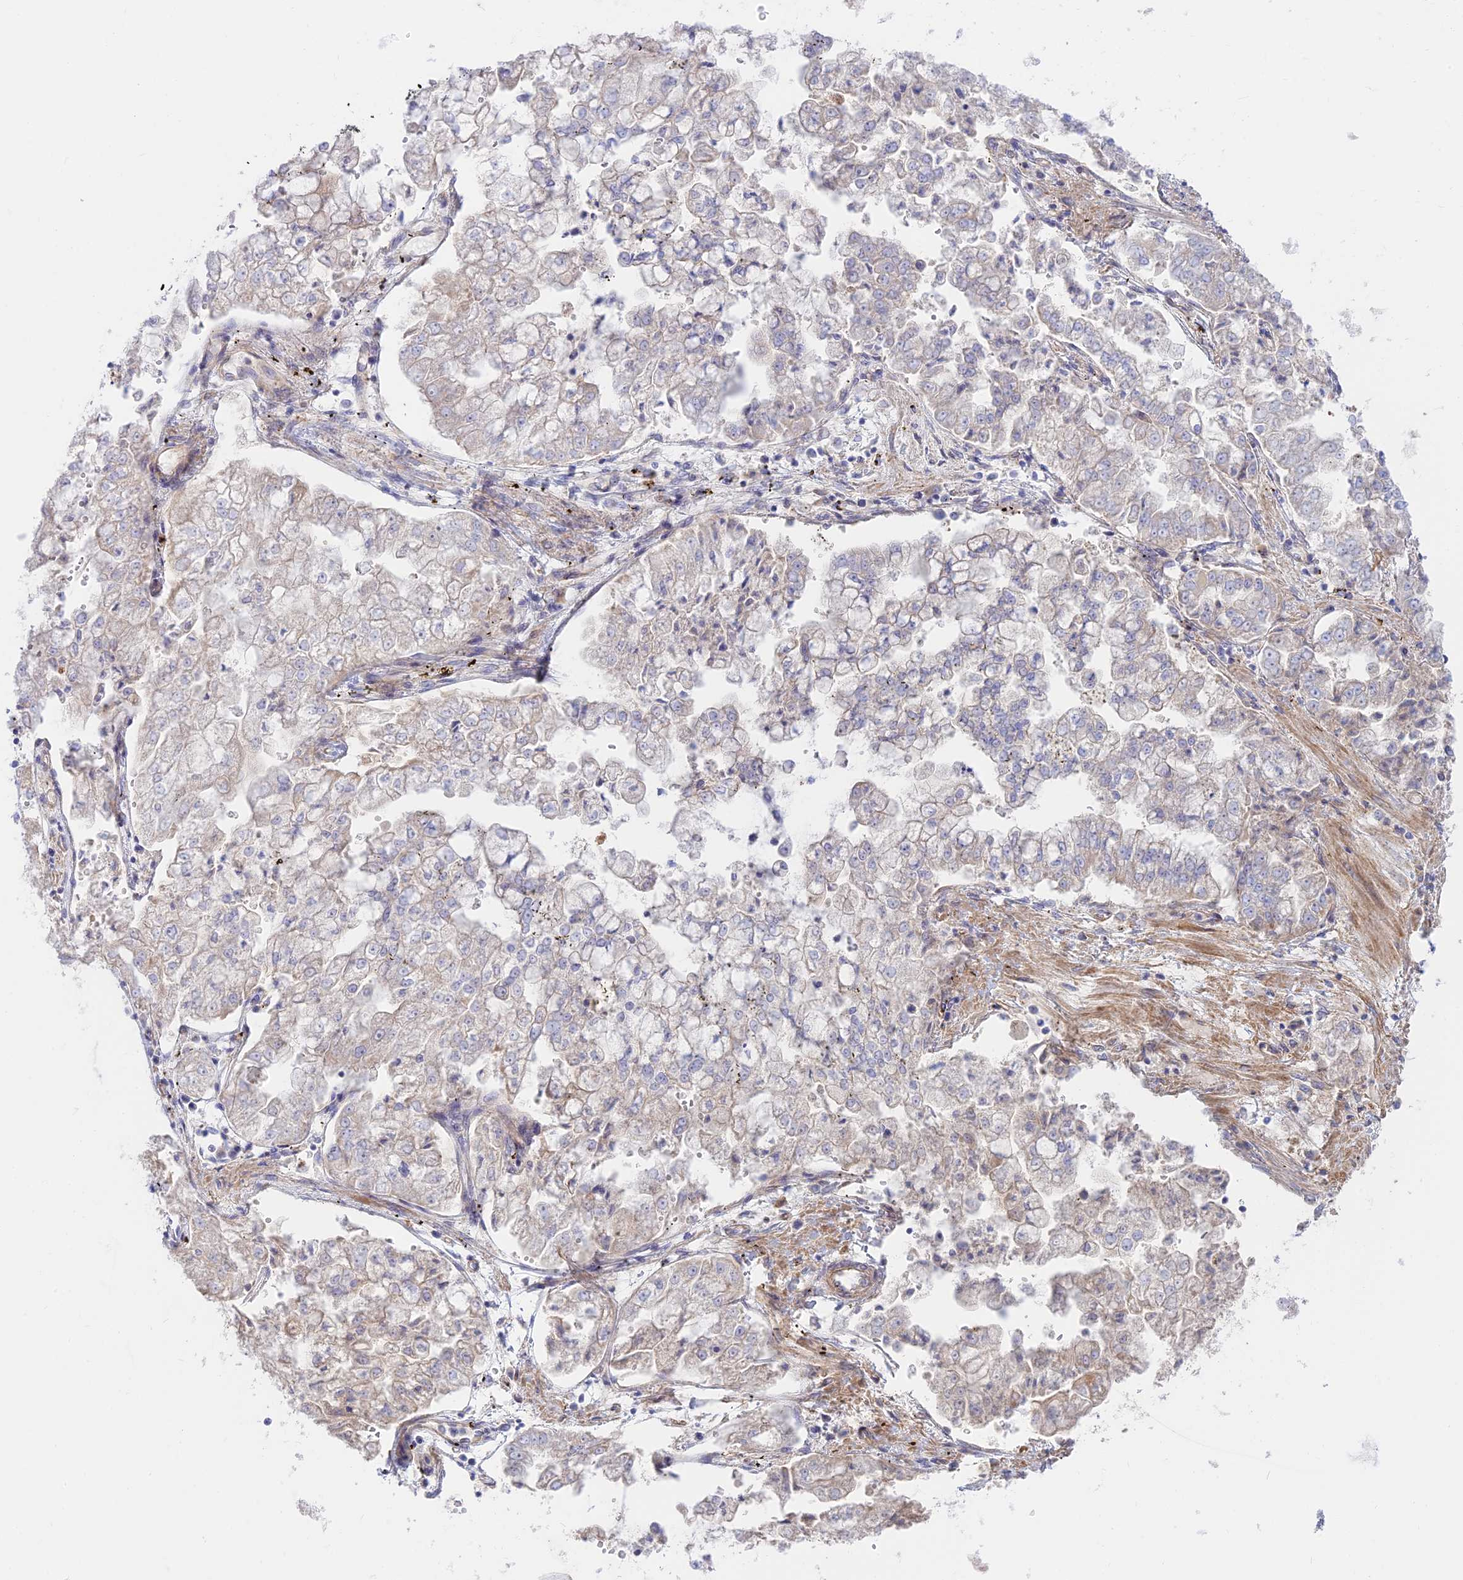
{"staining": {"intensity": "negative", "quantity": "none", "location": "none"}, "tissue": "stomach cancer", "cell_type": "Tumor cells", "image_type": "cancer", "snomed": [{"axis": "morphology", "description": "Adenocarcinoma, NOS"}, {"axis": "topography", "description": "Stomach"}], "caption": "High magnification brightfield microscopy of stomach cancer stained with DAB (brown) and counterstained with hematoxylin (blue): tumor cells show no significant expression. Nuclei are stained in blue.", "gene": "KCNAB1", "patient": {"sex": "male", "age": 76}}